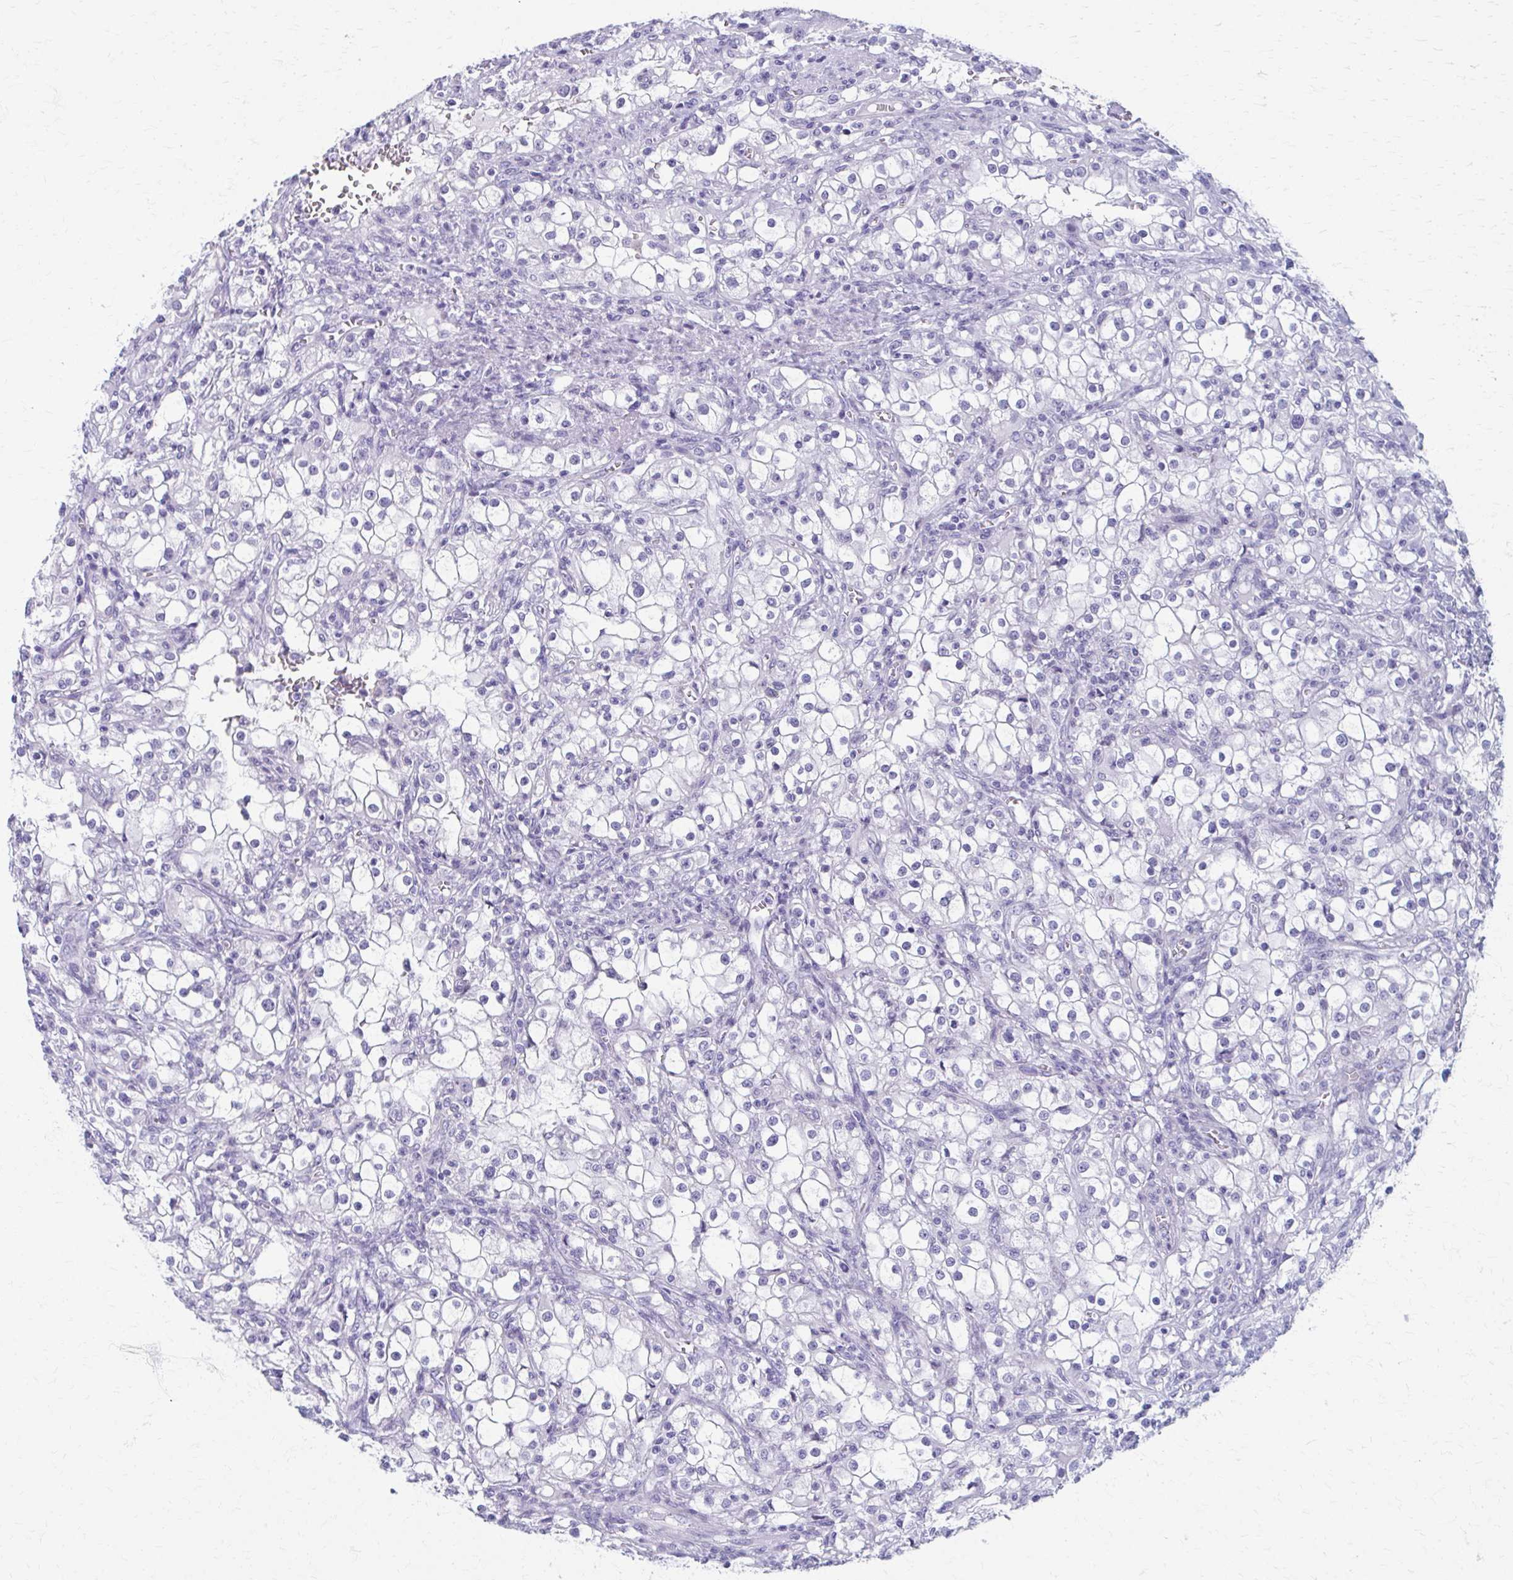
{"staining": {"intensity": "negative", "quantity": "none", "location": "none"}, "tissue": "renal cancer", "cell_type": "Tumor cells", "image_type": "cancer", "snomed": [{"axis": "morphology", "description": "Adenocarcinoma, NOS"}, {"axis": "topography", "description": "Kidney"}], "caption": "Human renal cancer (adenocarcinoma) stained for a protein using IHC shows no expression in tumor cells.", "gene": "MPLKIP", "patient": {"sex": "female", "age": 74}}